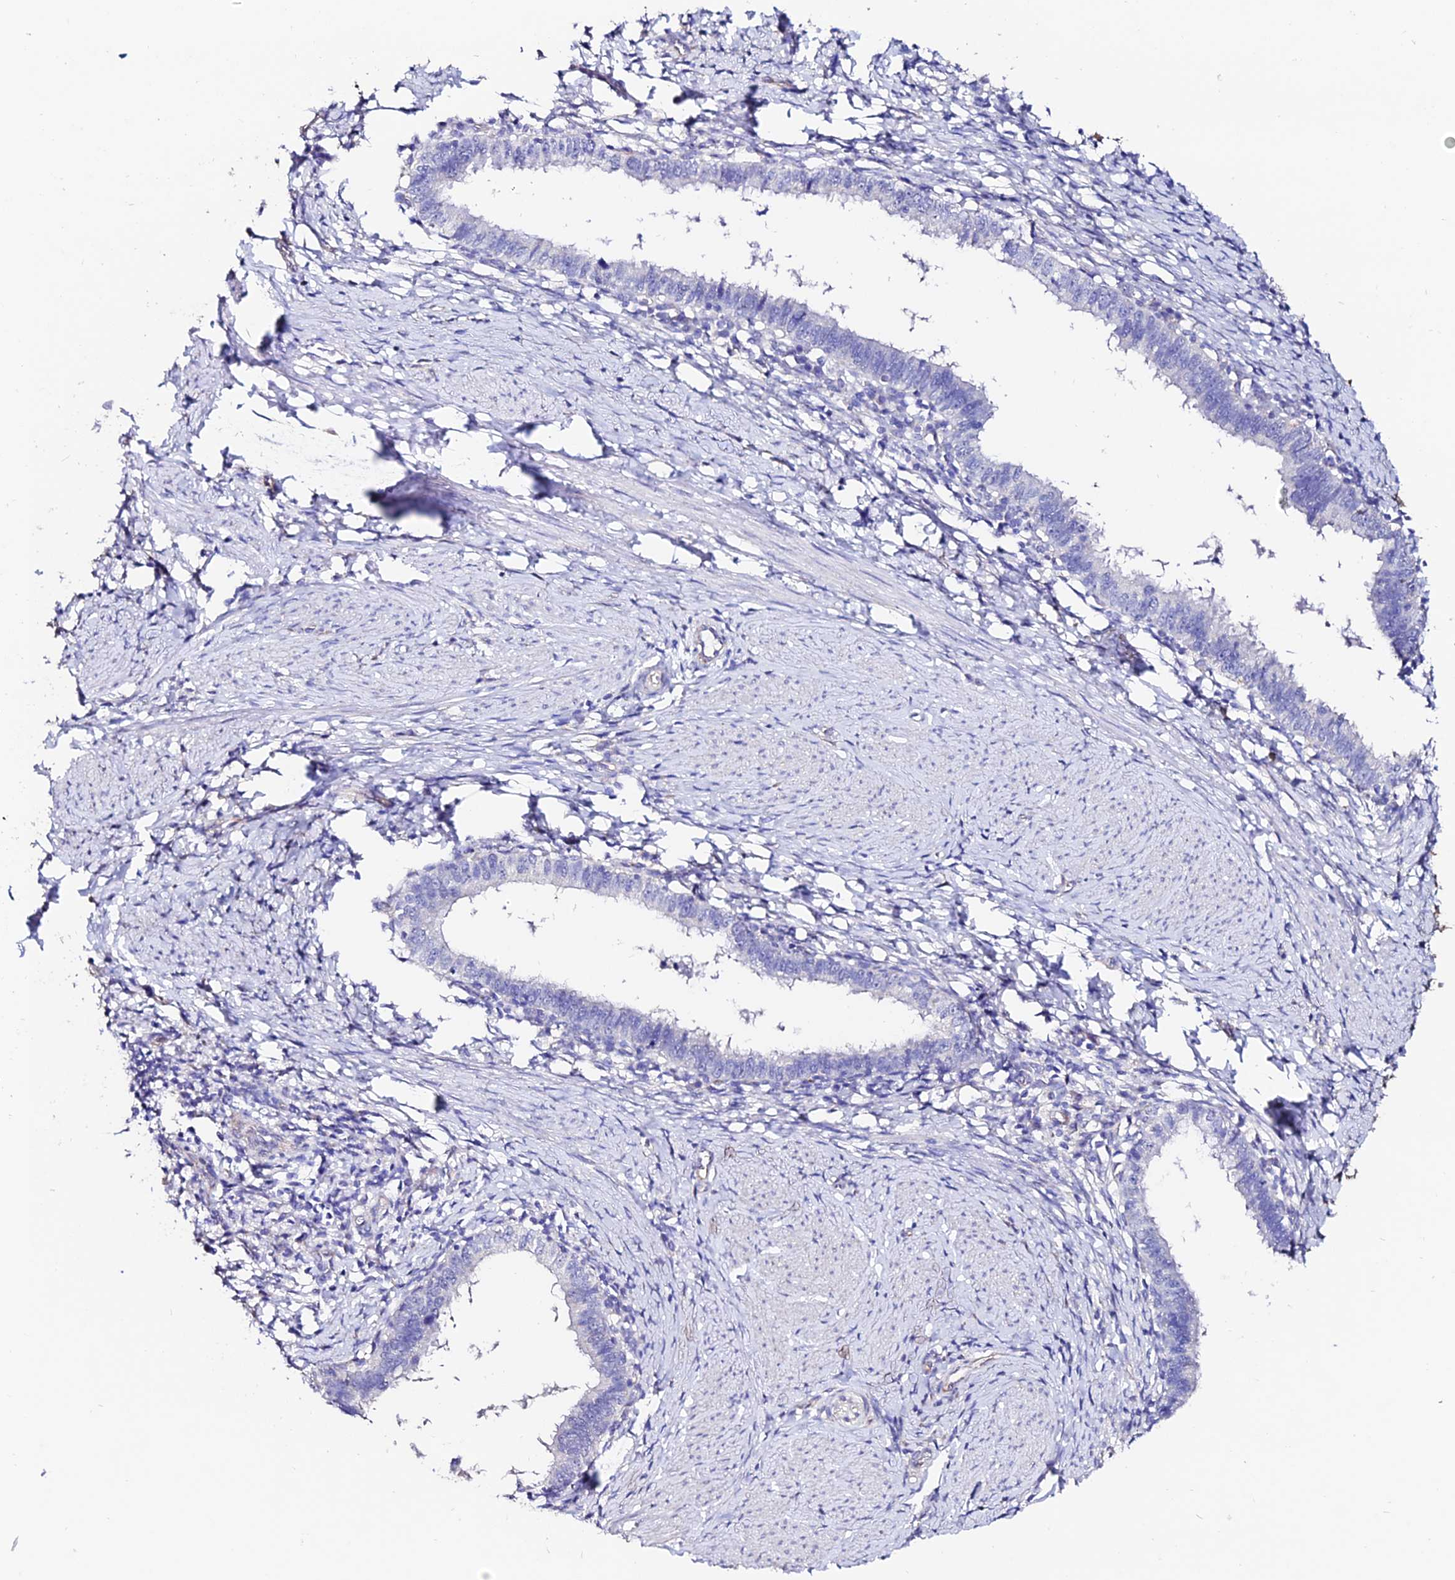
{"staining": {"intensity": "negative", "quantity": "none", "location": "none"}, "tissue": "cervical cancer", "cell_type": "Tumor cells", "image_type": "cancer", "snomed": [{"axis": "morphology", "description": "Adenocarcinoma, NOS"}, {"axis": "topography", "description": "Cervix"}], "caption": "Tumor cells are negative for brown protein staining in cervical adenocarcinoma.", "gene": "ESM1", "patient": {"sex": "female", "age": 36}}